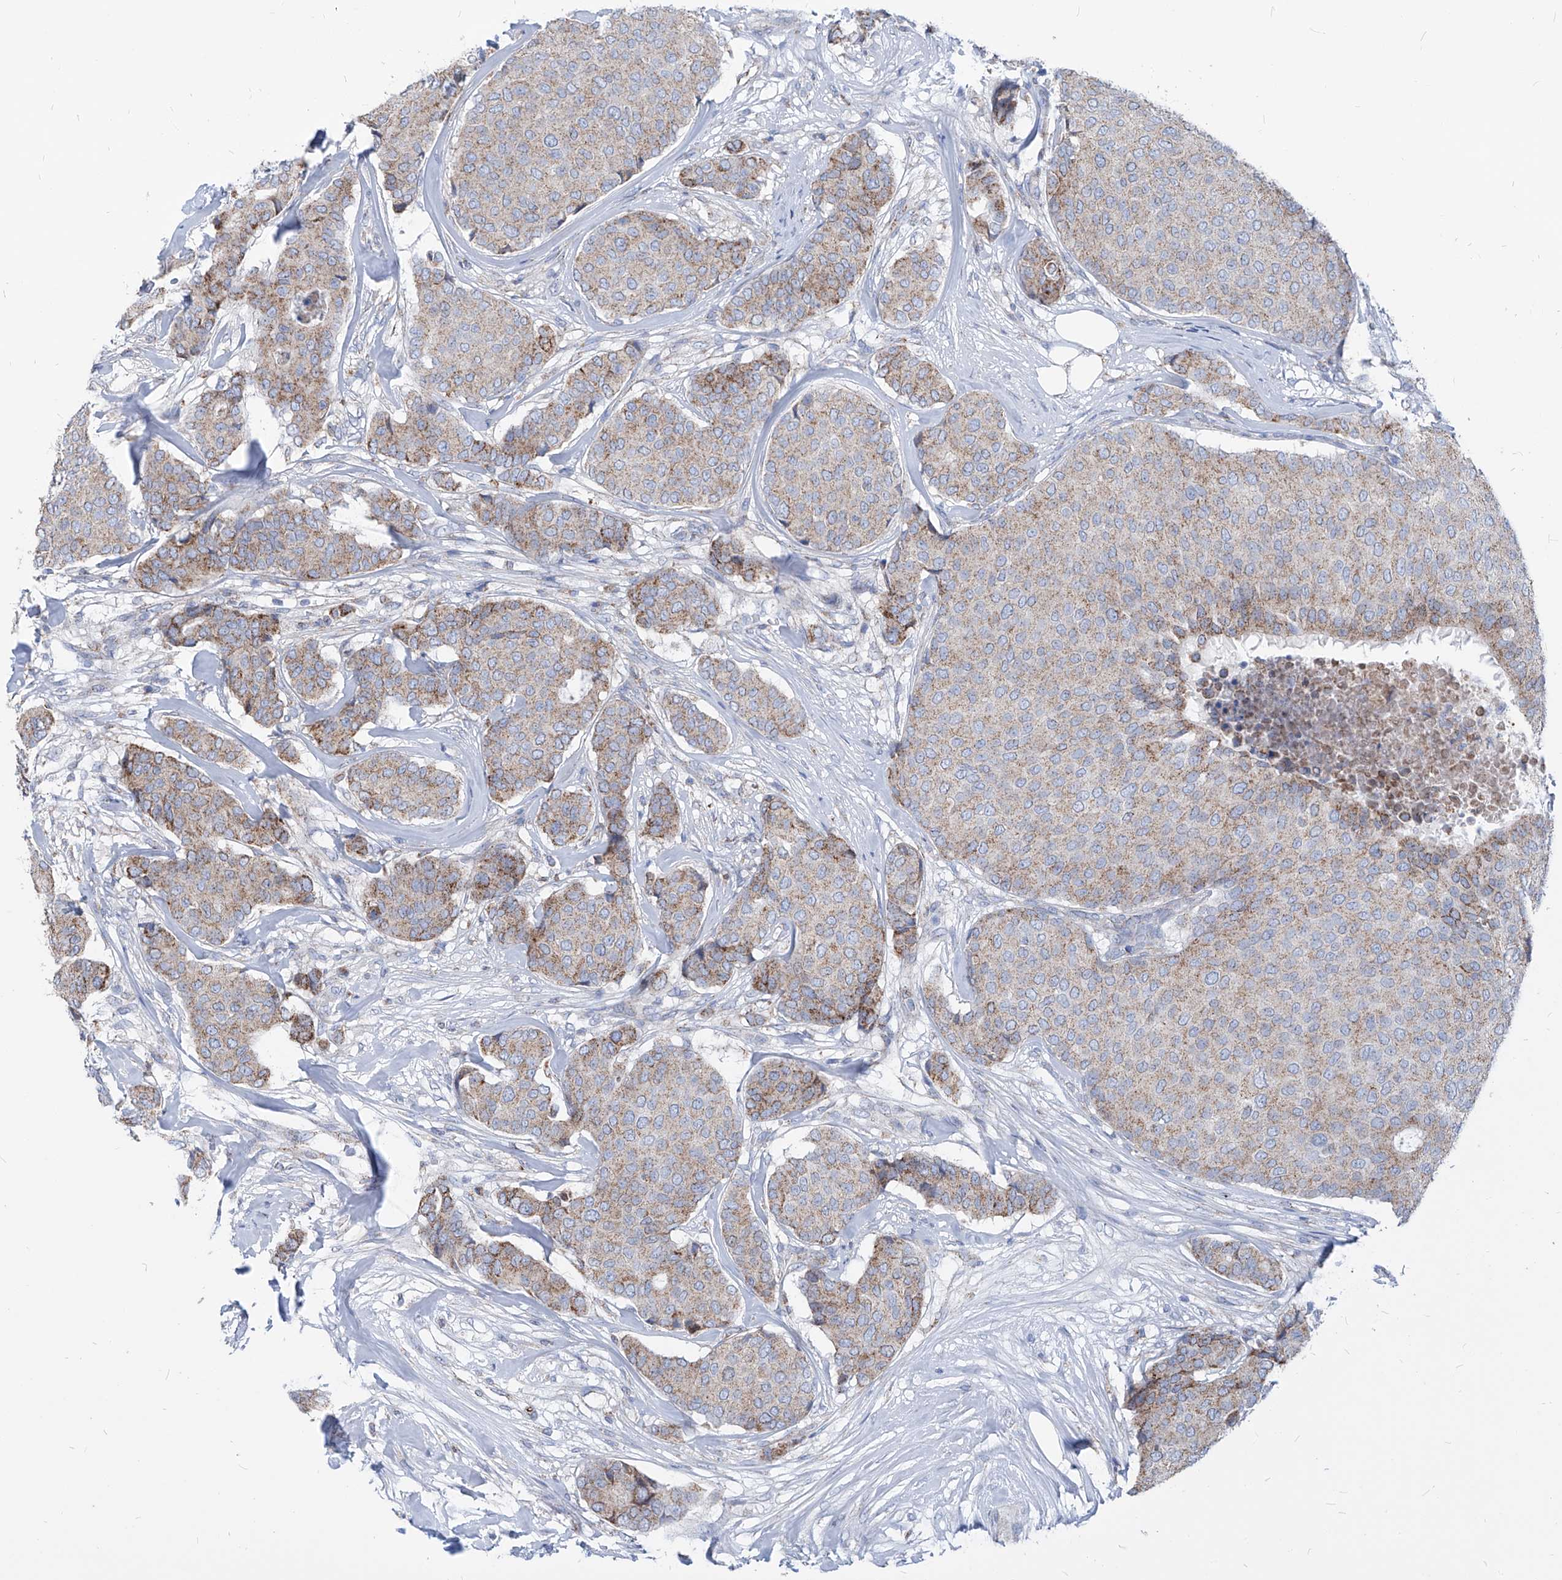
{"staining": {"intensity": "moderate", "quantity": "25%-75%", "location": "cytoplasmic/membranous"}, "tissue": "breast cancer", "cell_type": "Tumor cells", "image_type": "cancer", "snomed": [{"axis": "morphology", "description": "Duct carcinoma"}, {"axis": "topography", "description": "Breast"}], "caption": "There is medium levels of moderate cytoplasmic/membranous positivity in tumor cells of breast invasive ductal carcinoma, as demonstrated by immunohistochemical staining (brown color).", "gene": "AGPS", "patient": {"sex": "female", "age": 75}}